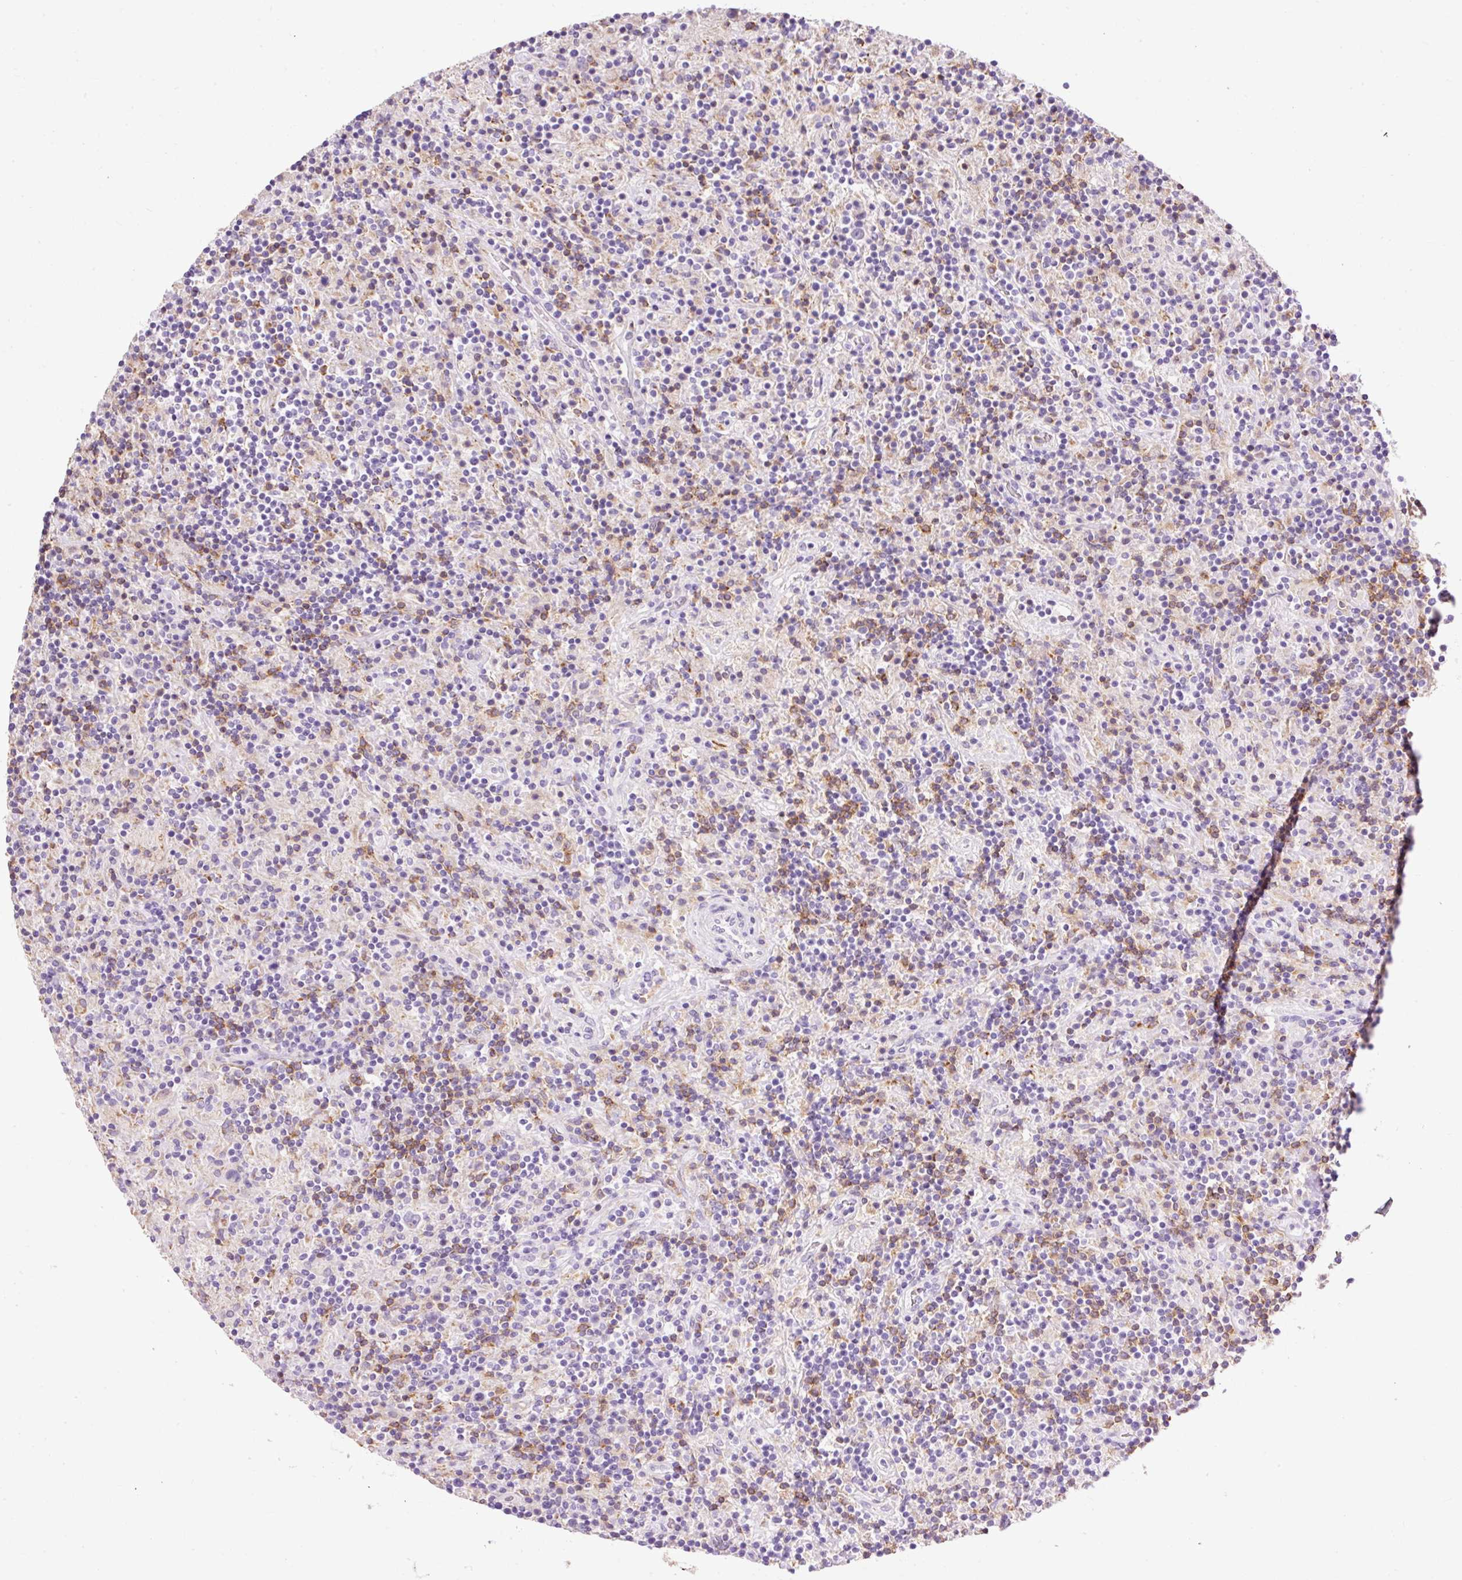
{"staining": {"intensity": "negative", "quantity": "none", "location": "none"}, "tissue": "lymphoma", "cell_type": "Tumor cells", "image_type": "cancer", "snomed": [{"axis": "morphology", "description": "Hodgkin's disease, NOS"}, {"axis": "topography", "description": "Lymph node"}], "caption": "This image is of Hodgkin's disease stained with immunohistochemistry to label a protein in brown with the nuclei are counter-stained blue. There is no staining in tumor cells. The staining is performed using DAB (3,3'-diaminobenzidine) brown chromogen with nuclei counter-stained in using hematoxylin.", "gene": "LY86", "patient": {"sex": "male", "age": 70}}